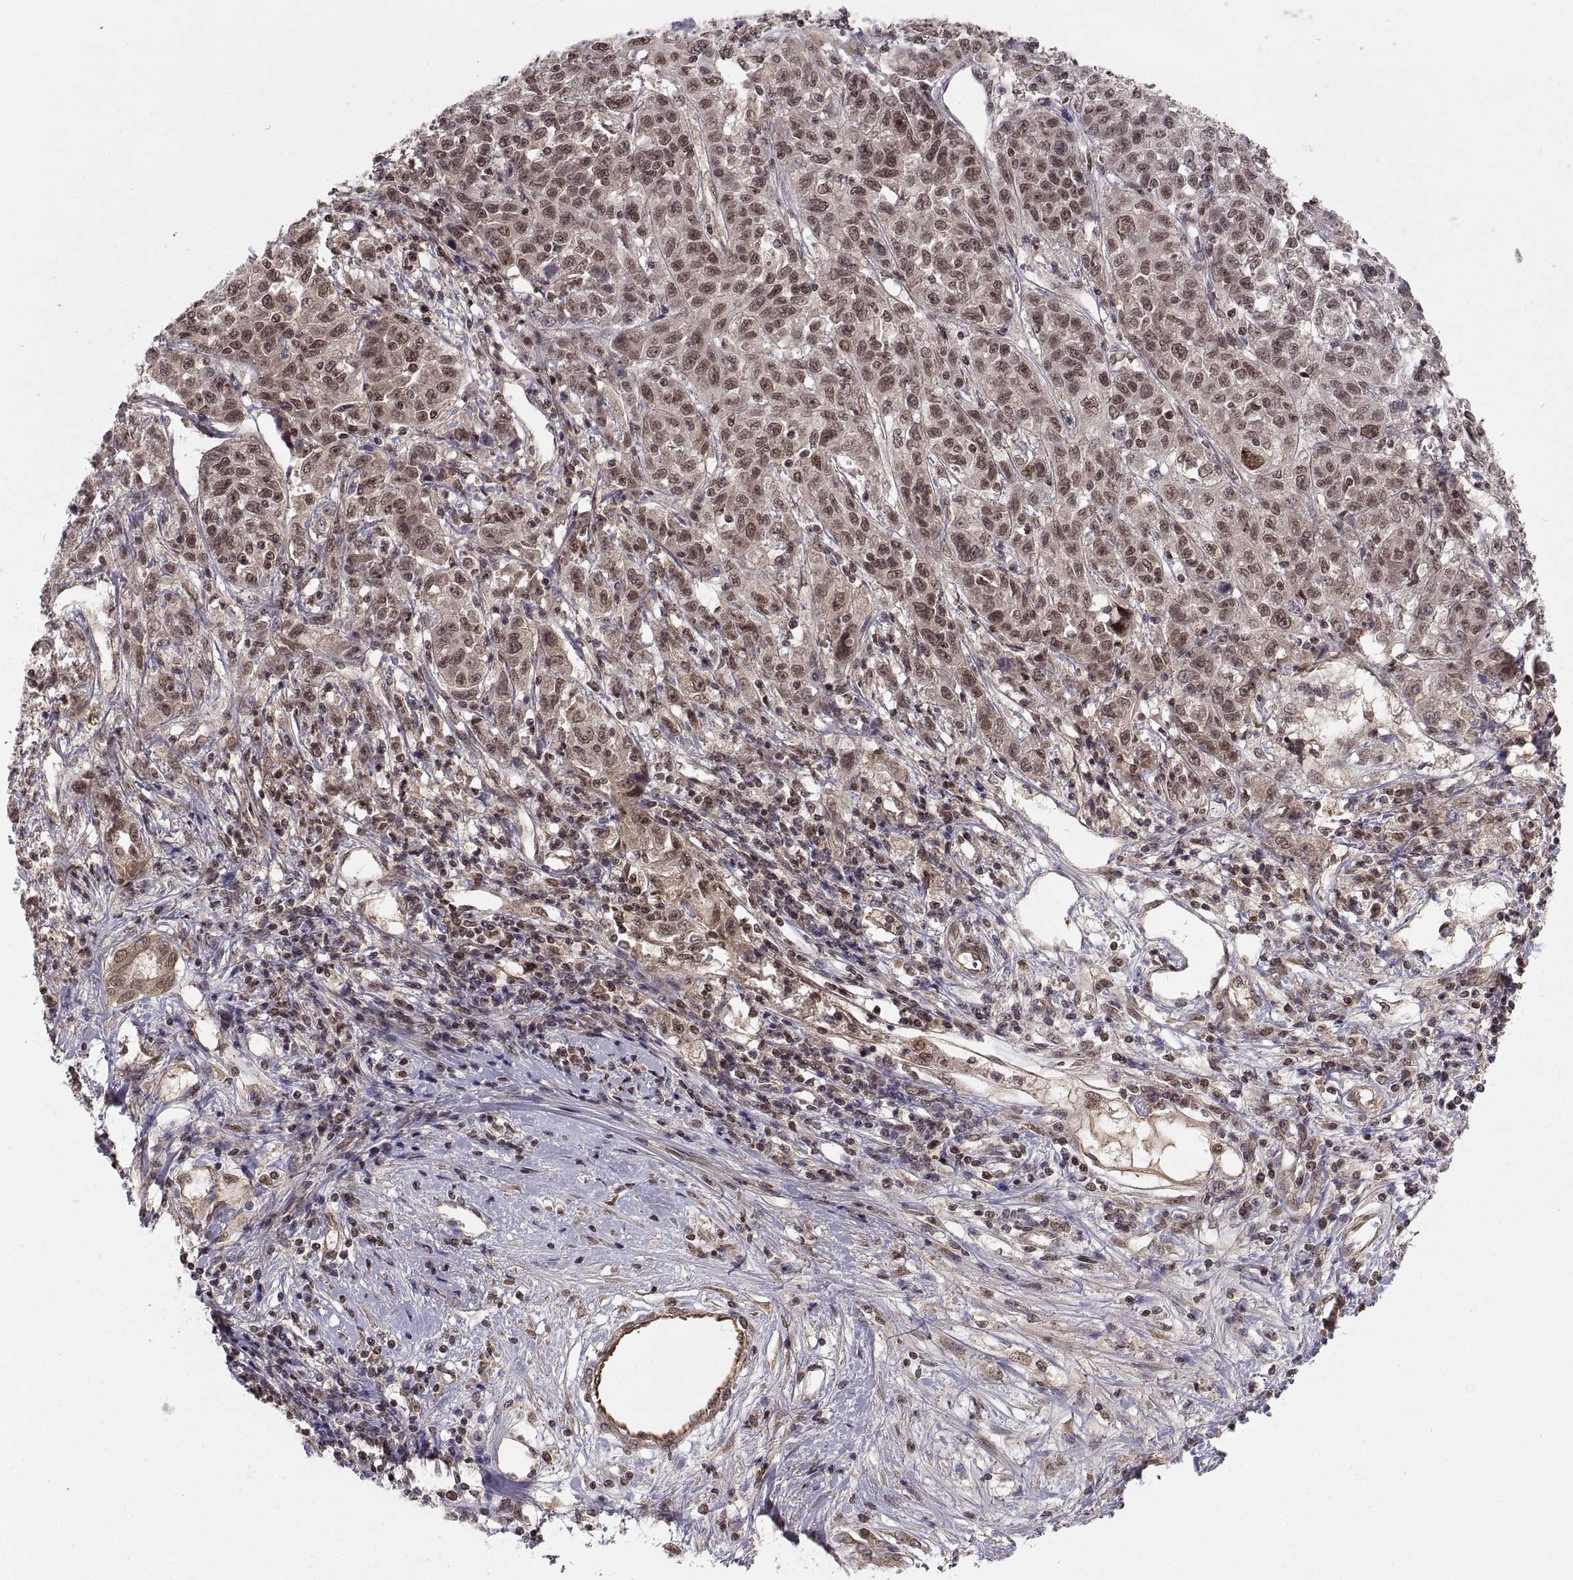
{"staining": {"intensity": "moderate", "quantity": "25%-75%", "location": "cytoplasmic/membranous"}, "tissue": "liver cancer", "cell_type": "Tumor cells", "image_type": "cancer", "snomed": [{"axis": "morphology", "description": "Adenocarcinoma, NOS"}, {"axis": "morphology", "description": "Cholangiocarcinoma"}, {"axis": "topography", "description": "Liver"}], "caption": "The histopathology image displays a brown stain indicating the presence of a protein in the cytoplasmic/membranous of tumor cells in liver cholangiocarcinoma.", "gene": "ABL2", "patient": {"sex": "male", "age": 64}}